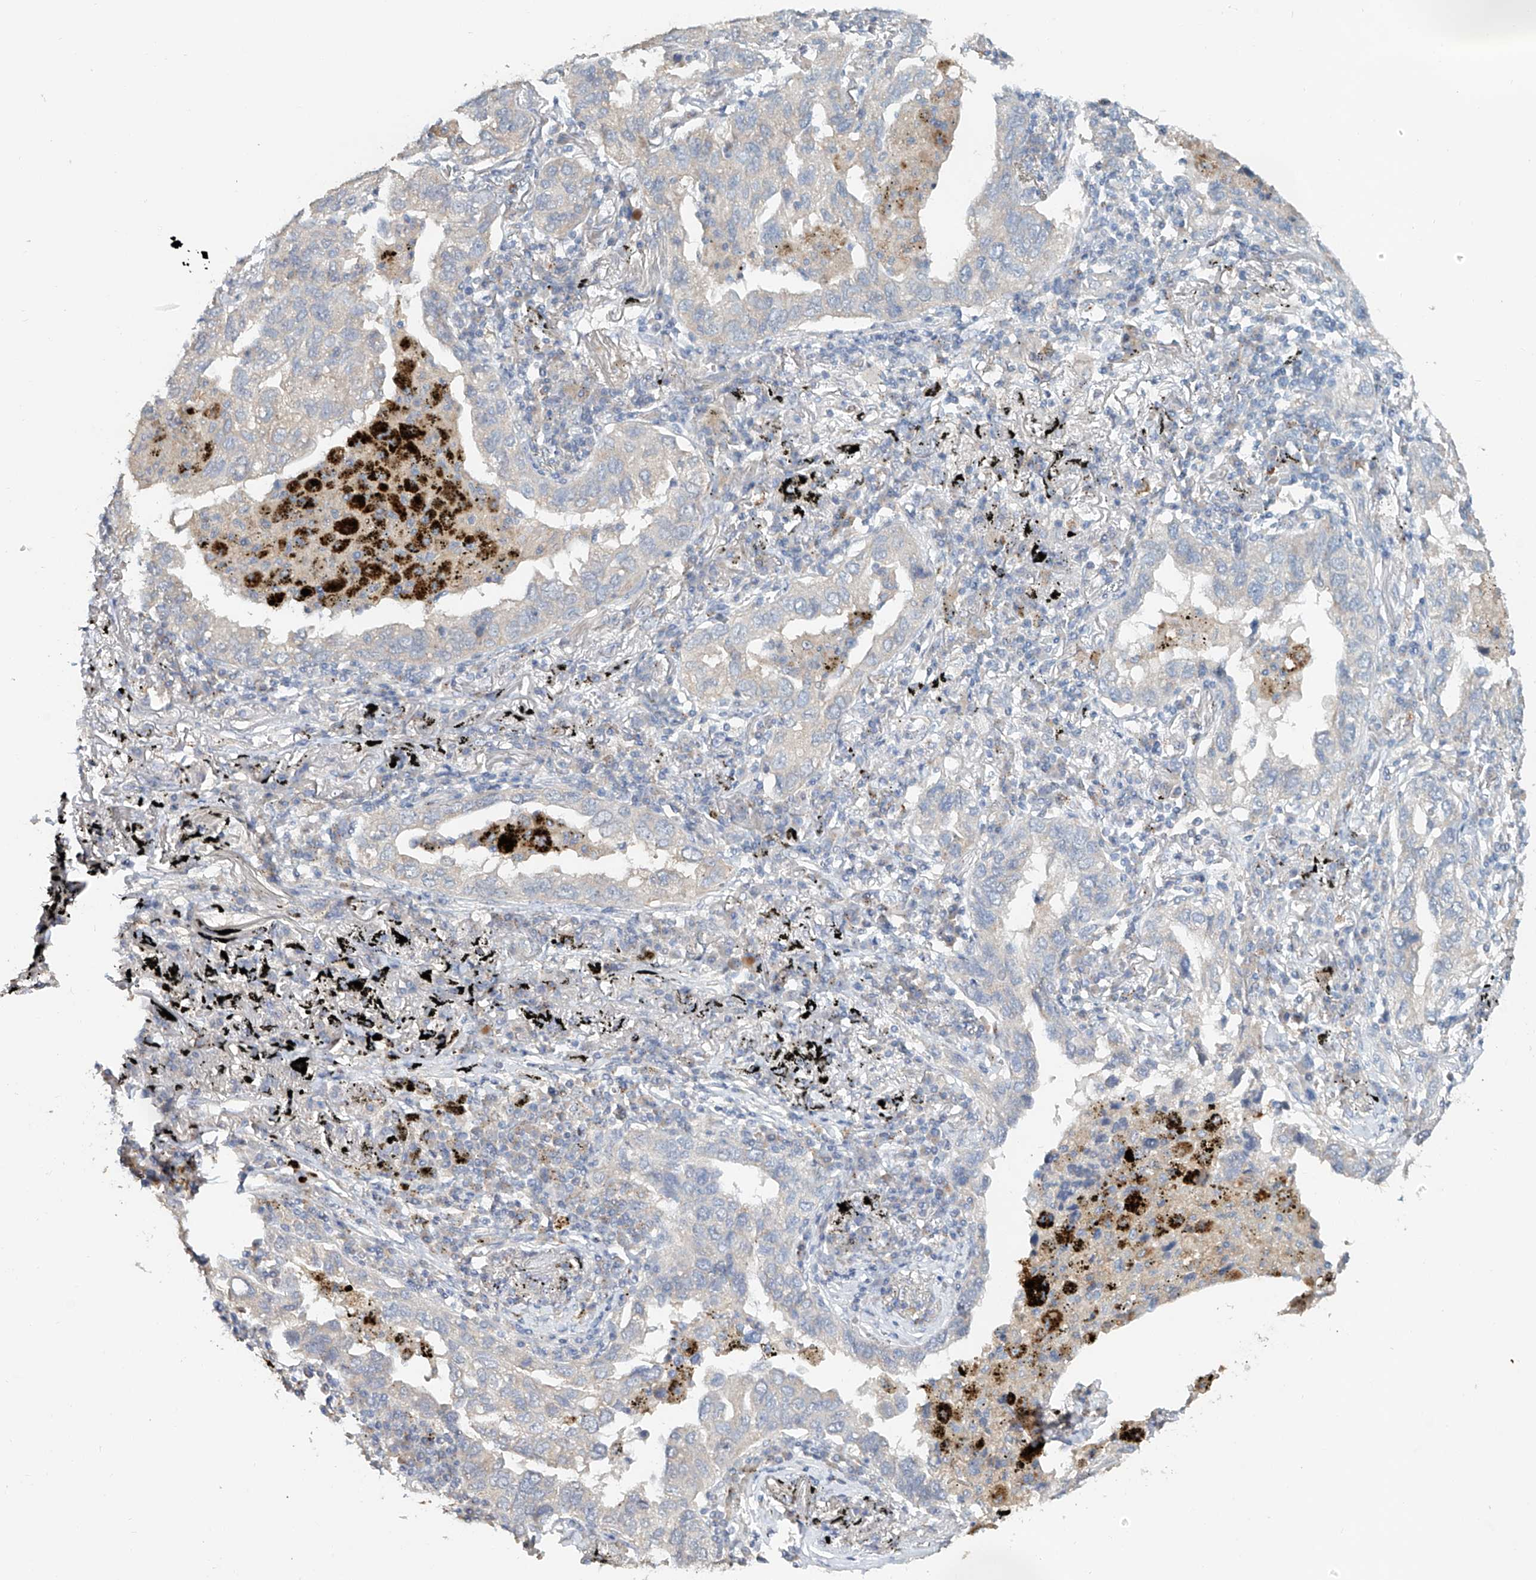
{"staining": {"intensity": "negative", "quantity": "none", "location": "none"}, "tissue": "lung cancer", "cell_type": "Tumor cells", "image_type": "cancer", "snomed": [{"axis": "morphology", "description": "Adenocarcinoma, NOS"}, {"axis": "topography", "description": "Lung"}], "caption": "Image shows no protein expression in tumor cells of lung cancer (adenocarcinoma) tissue.", "gene": "TRIM47", "patient": {"sex": "male", "age": 65}}